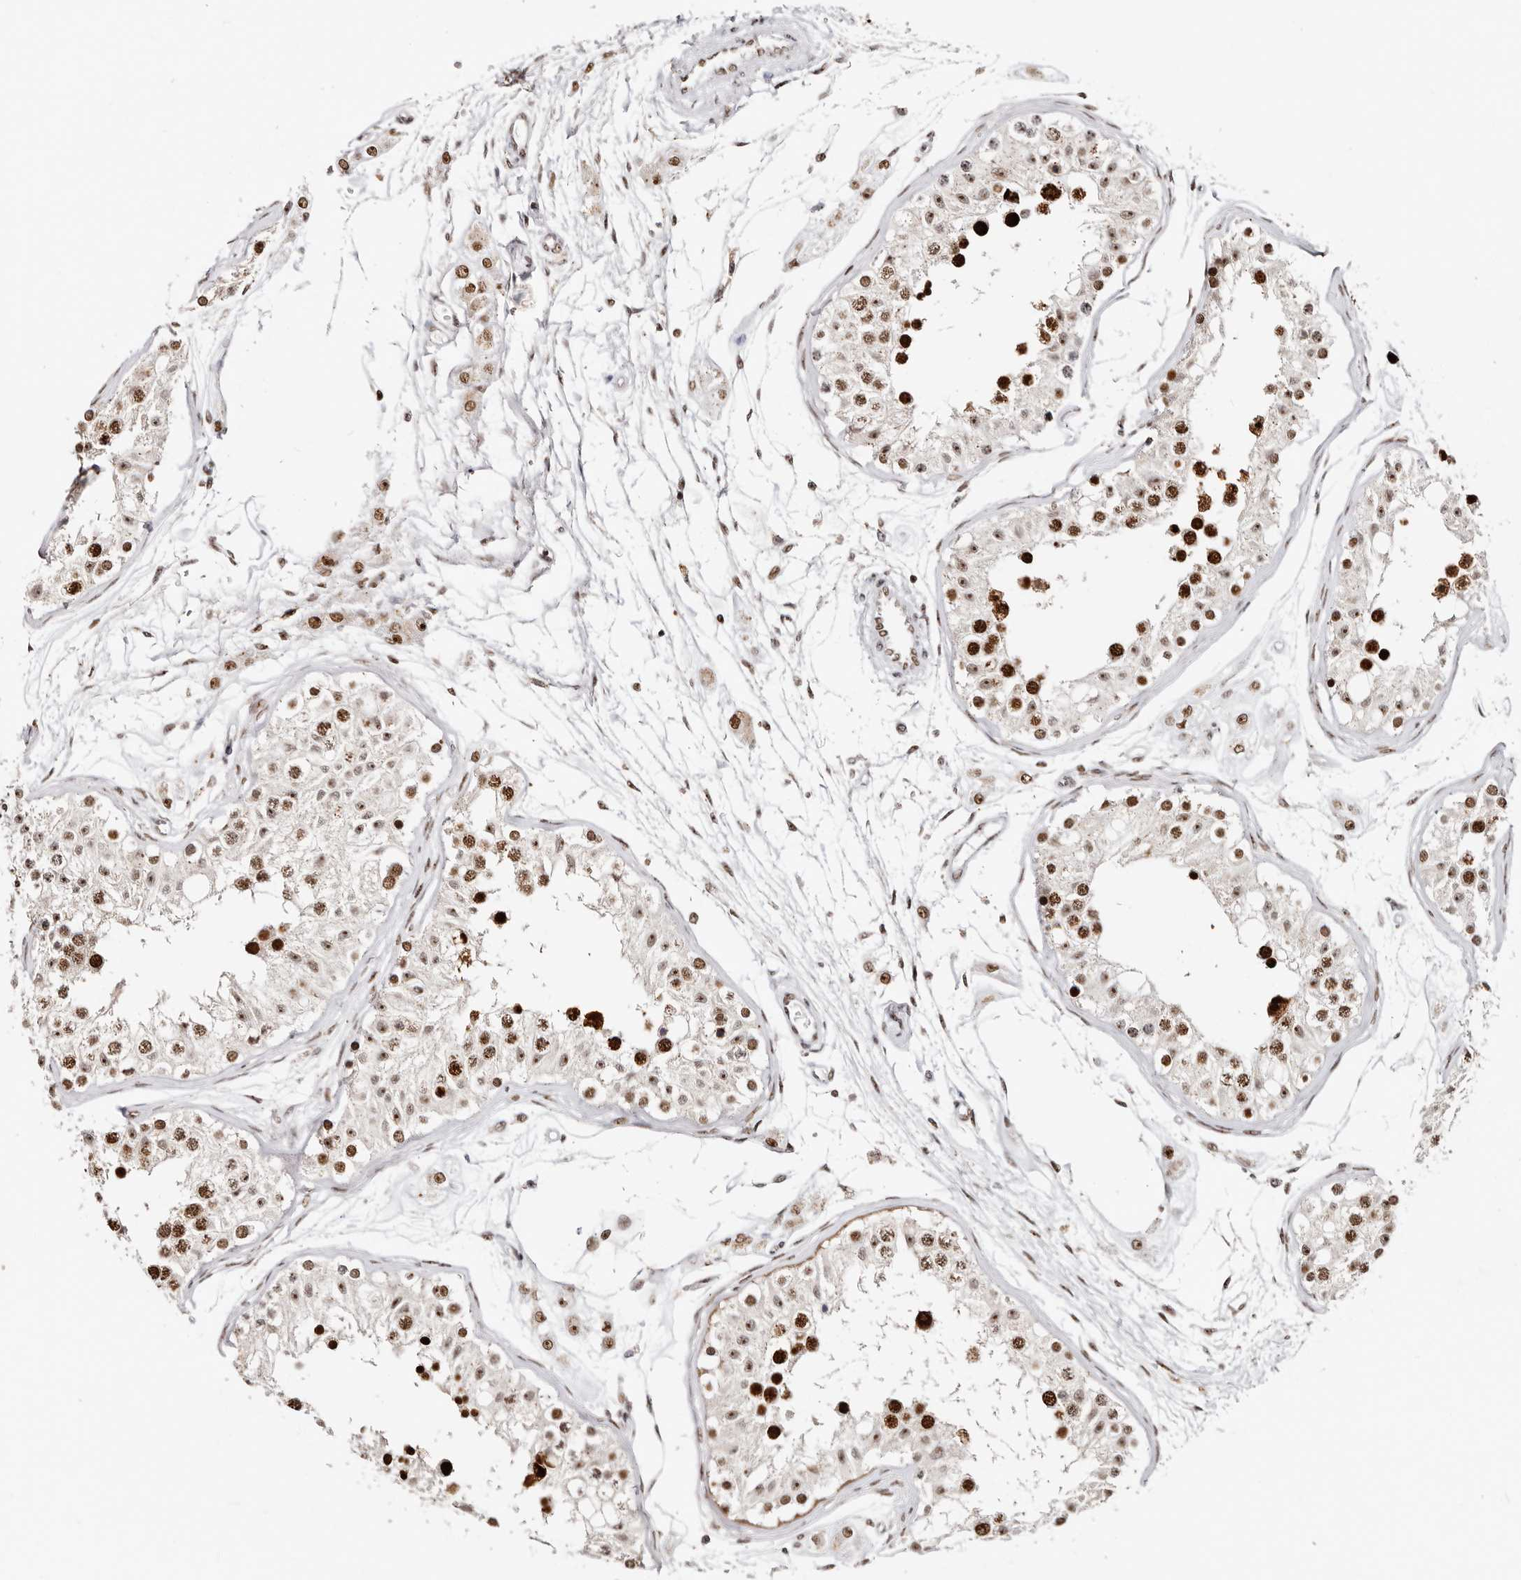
{"staining": {"intensity": "strong", "quantity": "25%-75%", "location": "nuclear"}, "tissue": "testis", "cell_type": "Cells in seminiferous ducts", "image_type": "normal", "snomed": [{"axis": "morphology", "description": "Normal tissue, NOS"}, {"axis": "morphology", "description": "Adenocarcinoma, metastatic, NOS"}, {"axis": "topography", "description": "Testis"}], "caption": "Immunohistochemical staining of unremarkable human testis shows strong nuclear protein expression in approximately 25%-75% of cells in seminiferous ducts. (brown staining indicates protein expression, while blue staining denotes nuclei).", "gene": "IQGAP3", "patient": {"sex": "male", "age": 26}}